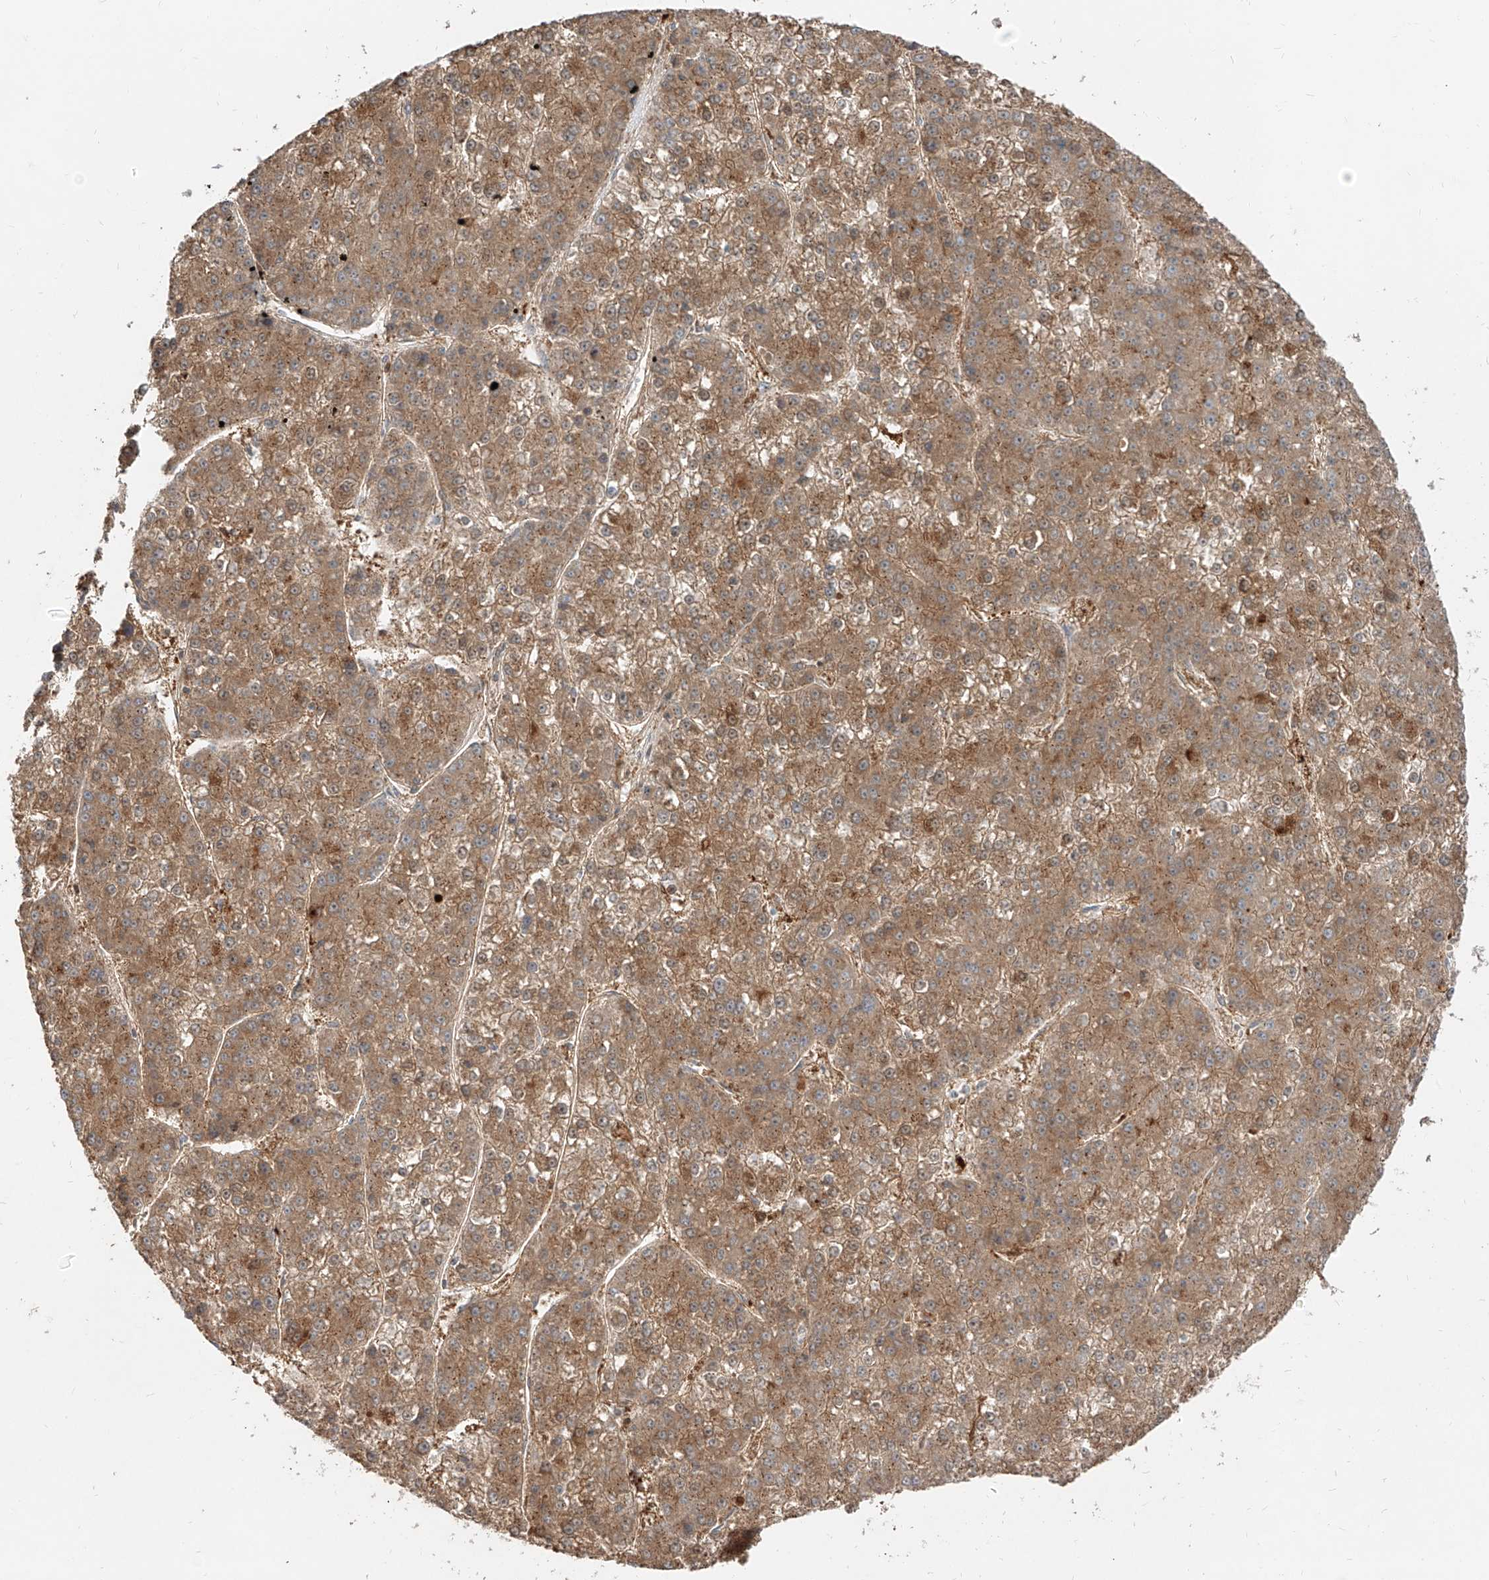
{"staining": {"intensity": "moderate", "quantity": ">75%", "location": "cytoplasmic/membranous"}, "tissue": "liver cancer", "cell_type": "Tumor cells", "image_type": "cancer", "snomed": [{"axis": "morphology", "description": "Carcinoma, Hepatocellular, NOS"}, {"axis": "topography", "description": "Liver"}], "caption": "The micrograph demonstrates a brown stain indicating the presence of a protein in the cytoplasmic/membranous of tumor cells in liver cancer (hepatocellular carcinoma). (Stains: DAB in brown, nuclei in blue, Microscopy: brightfield microscopy at high magnification).", "gene": "KYNU", "patient": {"sex": "female", "age": 73}}